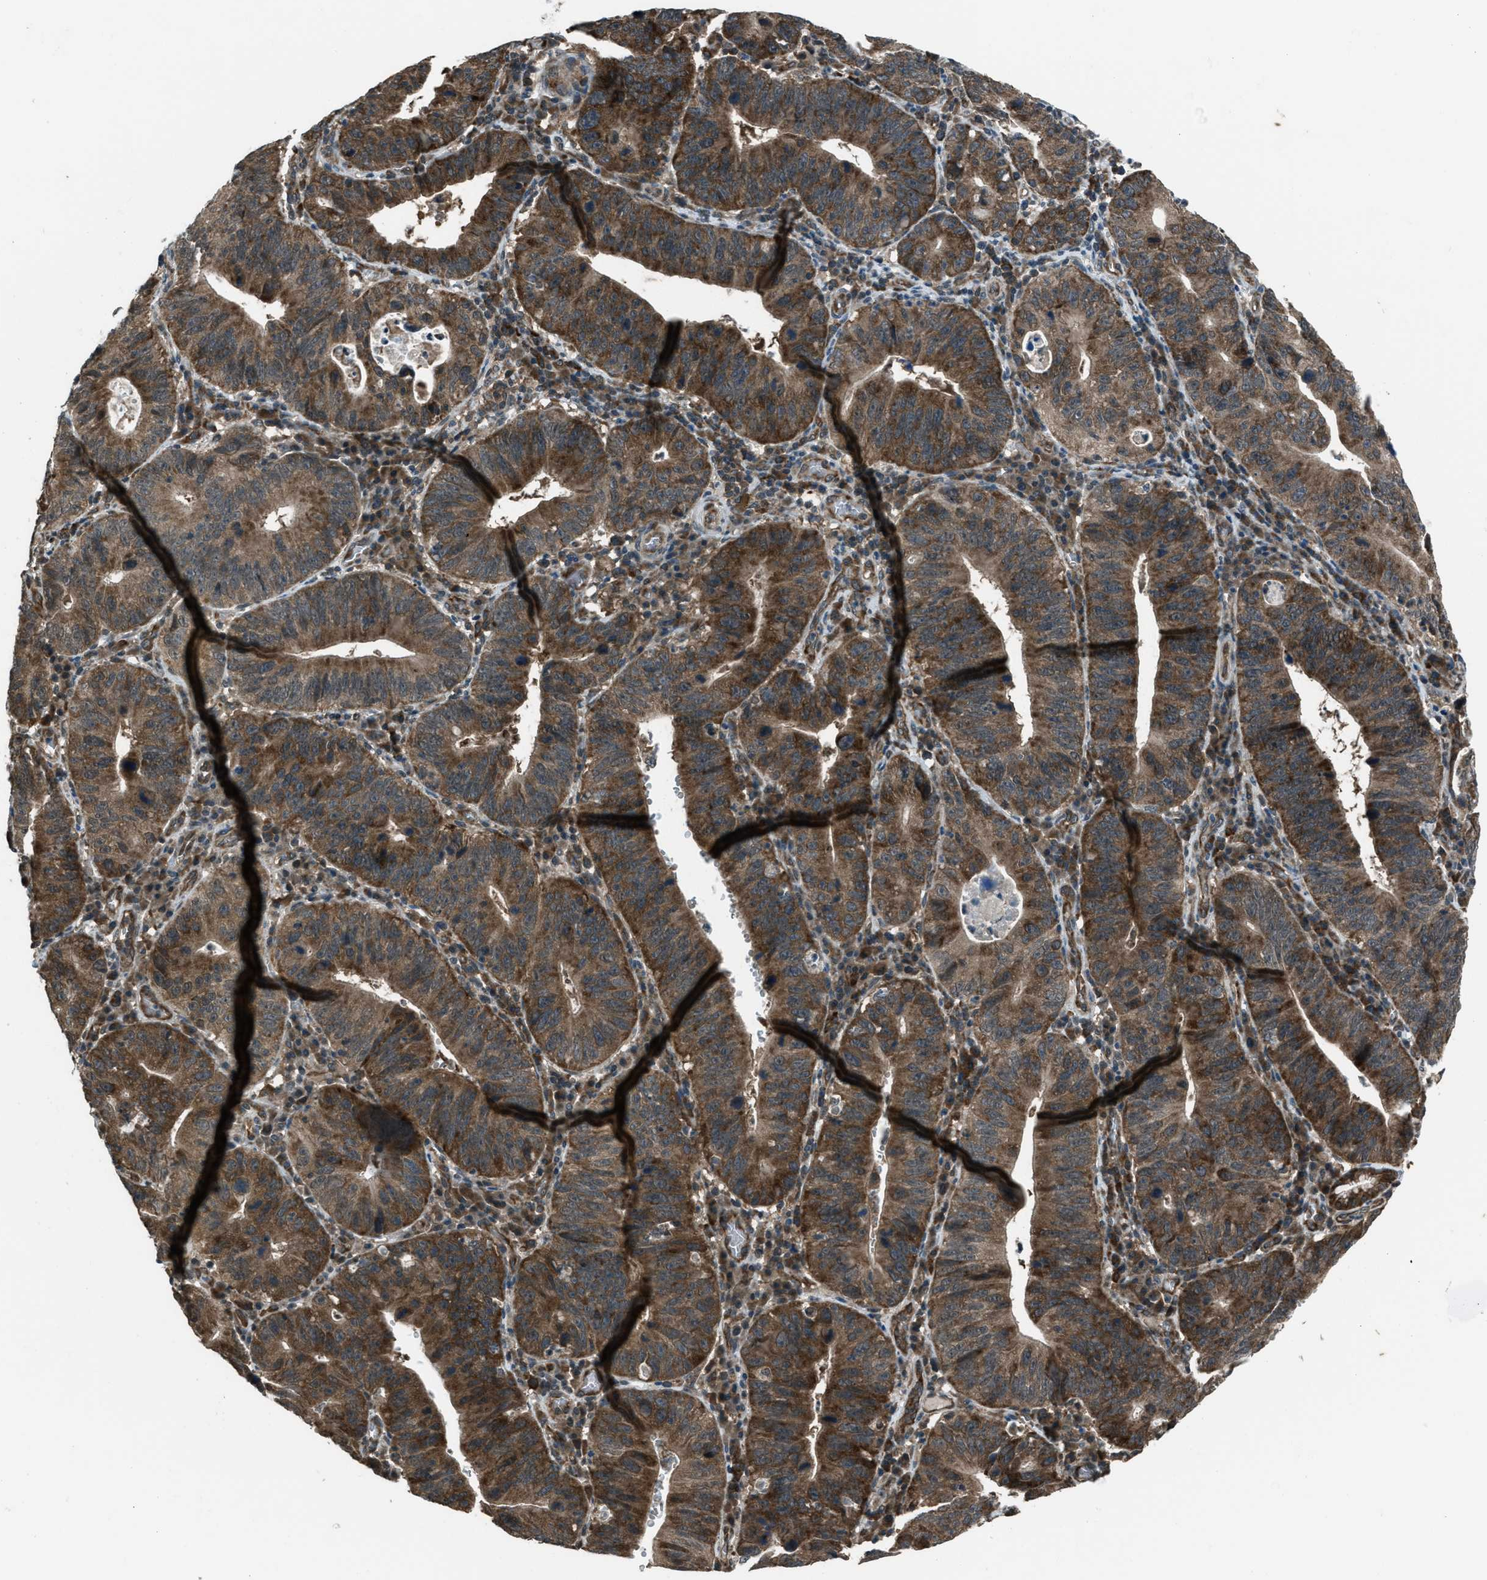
{"staining": {"intensity": "strong", "quantity": ">75%", "location": "cytoplasmic/membranous"}, "tissue": "stomach cancer", "cell_type": "Tumor cells", "image_type": "cancer", "snomed": [{"axis": "morphology", "description": "Adenocarcinoma, NOS"}, {"axis": "topography", "description": "Stomach"}], "caption": "Protein staining demonstrates strong cytoplasmic/membranous staining in about >75% of tumor cells in stomach cancer. (IHC, brightfield microscopy, high magnification).", "gene": "ASAP2", "patient": {"sex": "male", "age": 59}}